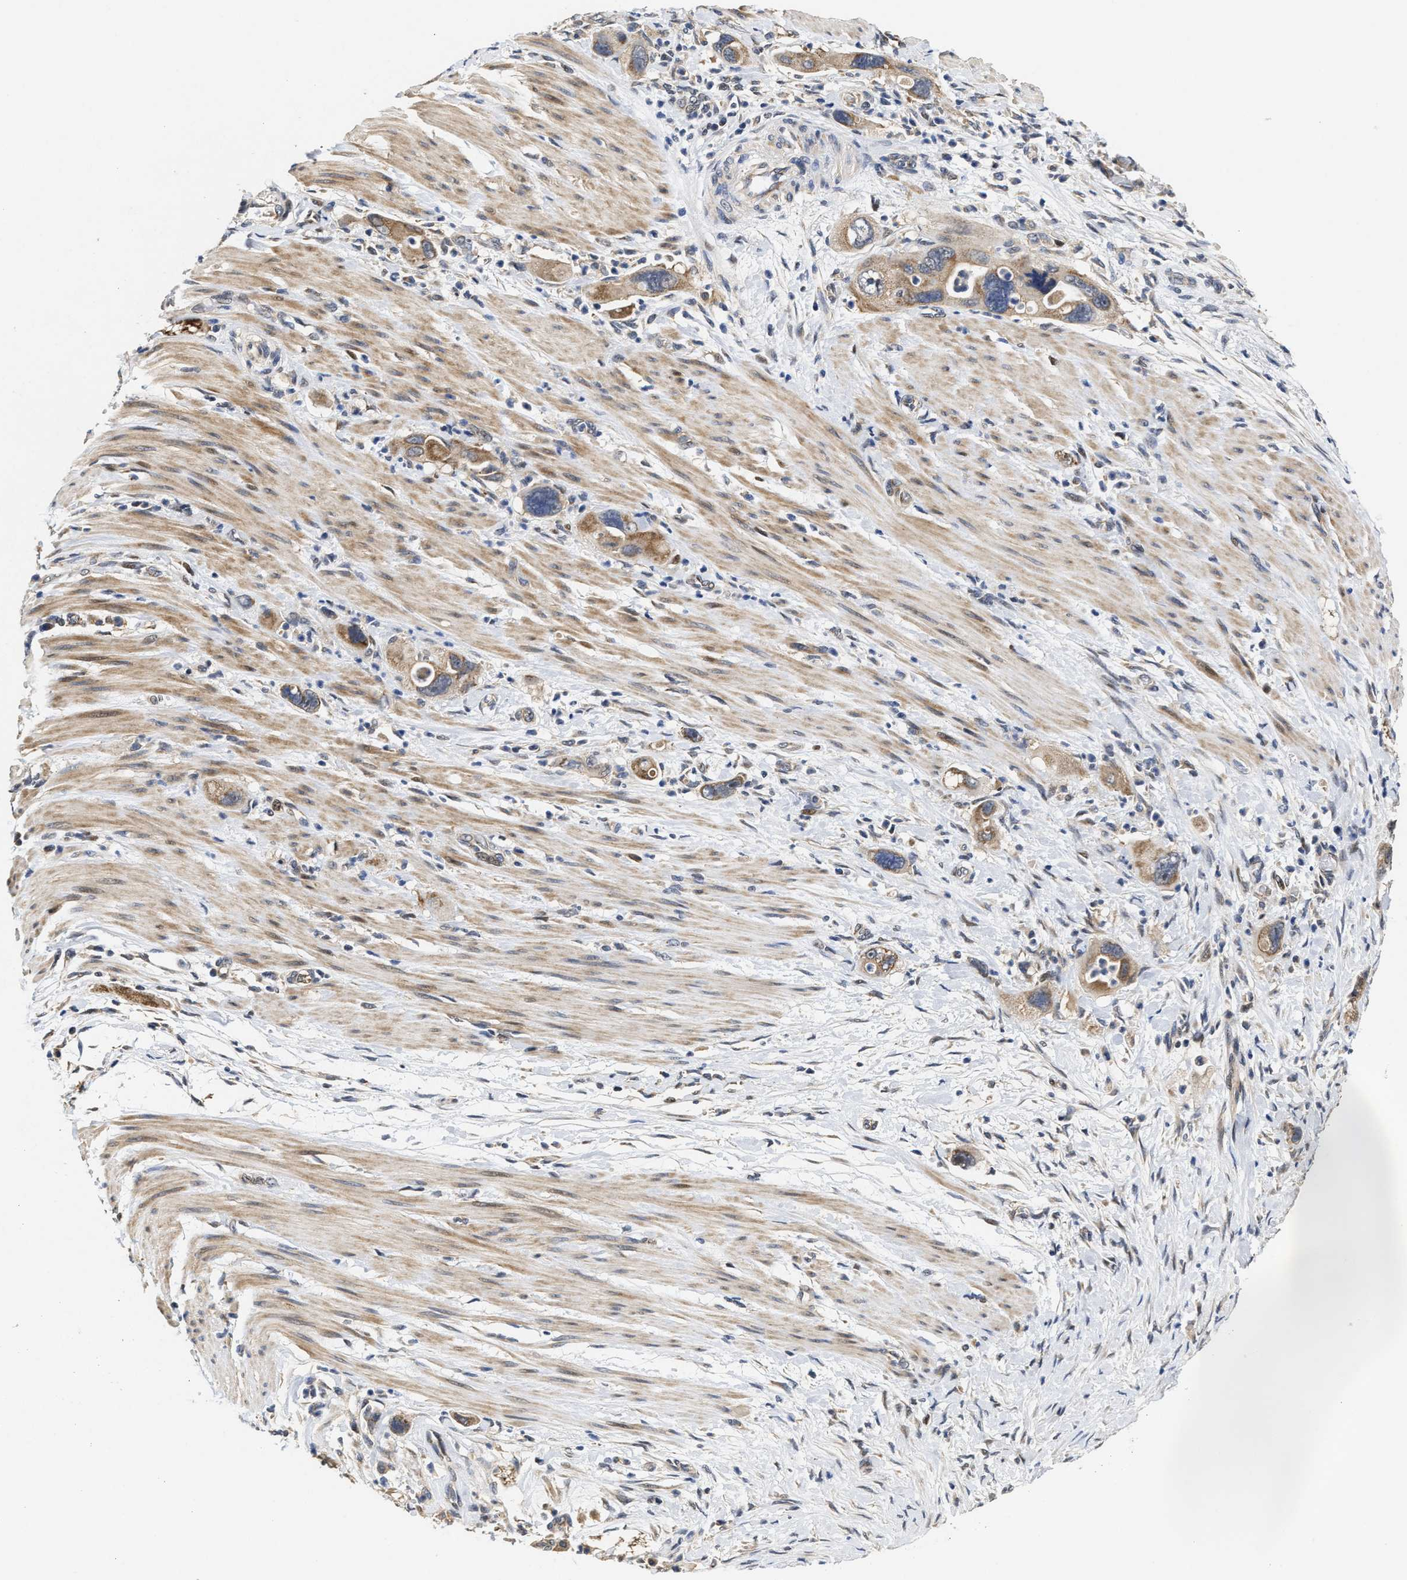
{"staining": {"intensity": "moderate", "quantity": ">75%", "location": "cytoplasmic/membranous"}, "tissue": "pancreatic cancer", "cell_type": "Tumor cells", "image_type": "cancer", "snomed": [{"axis": "morphology", "description": "Adenocarcinoma, NOS"}, {"axis": "topography", "description": "Pancreas"}], "caption": "Adenocarcinoma (pancreatic) was stained to show a protein in brown. There is medium levels of moderate cytoplasmic/membranous positivity in about >75% of tumor cells. (Brightfield microscopy of DAB IHC at high magnification).", "gene": "SCYL2", "patient": {"sex": "female", "age": 70}}